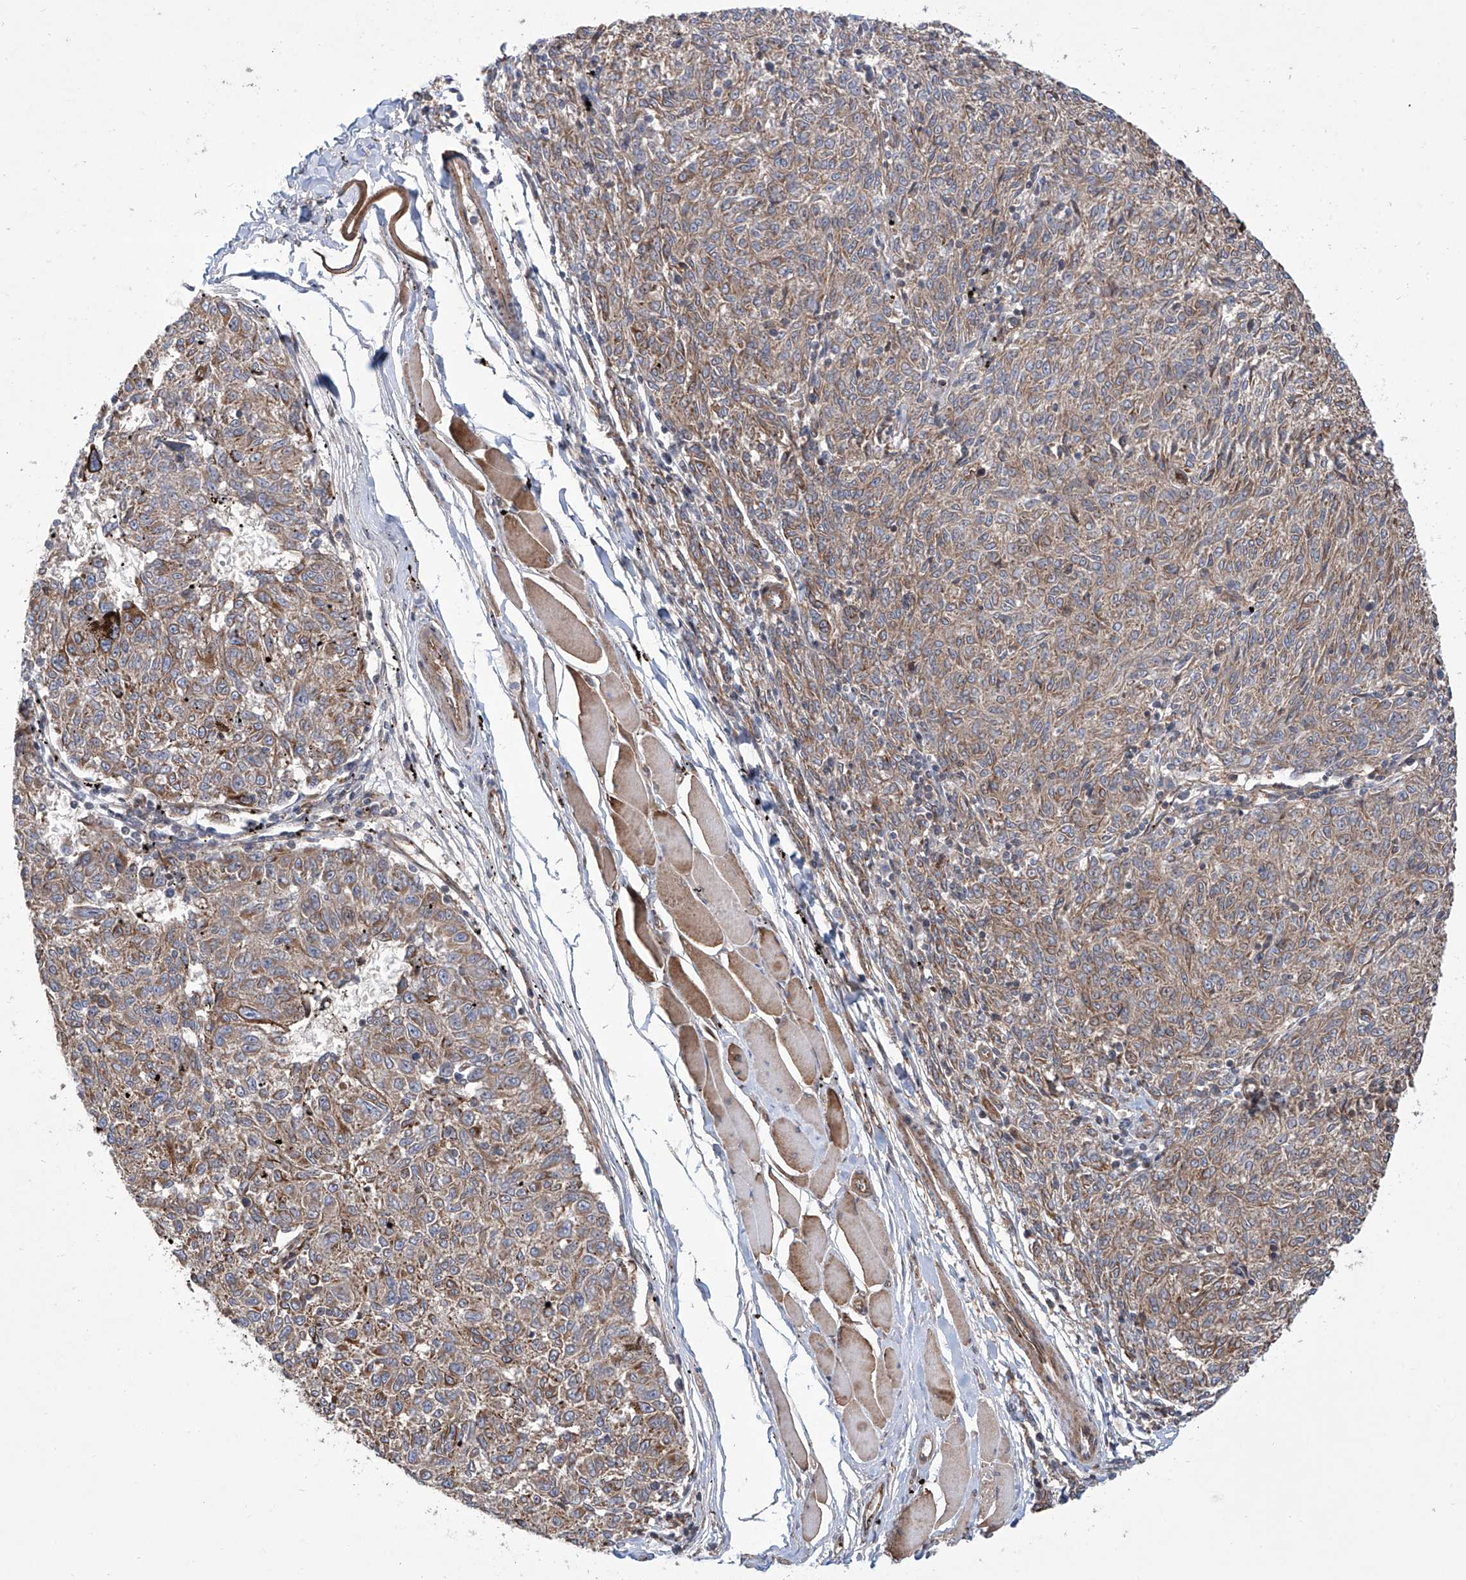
{"staining": {"intensity": "weak", "quantity": "25%-75%", "location": "cytoplasmic/membranous"}, "tissue": "melanoma", "cell_type": "Tumor cells", "image_type": "cancer", "snomed": [{"axis": "morphology", "description": "Malignant melanoma, NOS"}, {"axis": "topography", "description": "Skin"}], "caption": "IHC of malignant melanoma shows low levels of weak cytoplasmic/membranous positivity in approximately 25%-75% of tumor cells. The protein of interest is shown in brown color, while the nuclei are stained blue.", "gene": "APAF1", "patient": {"sex": "female", "age": 72}}